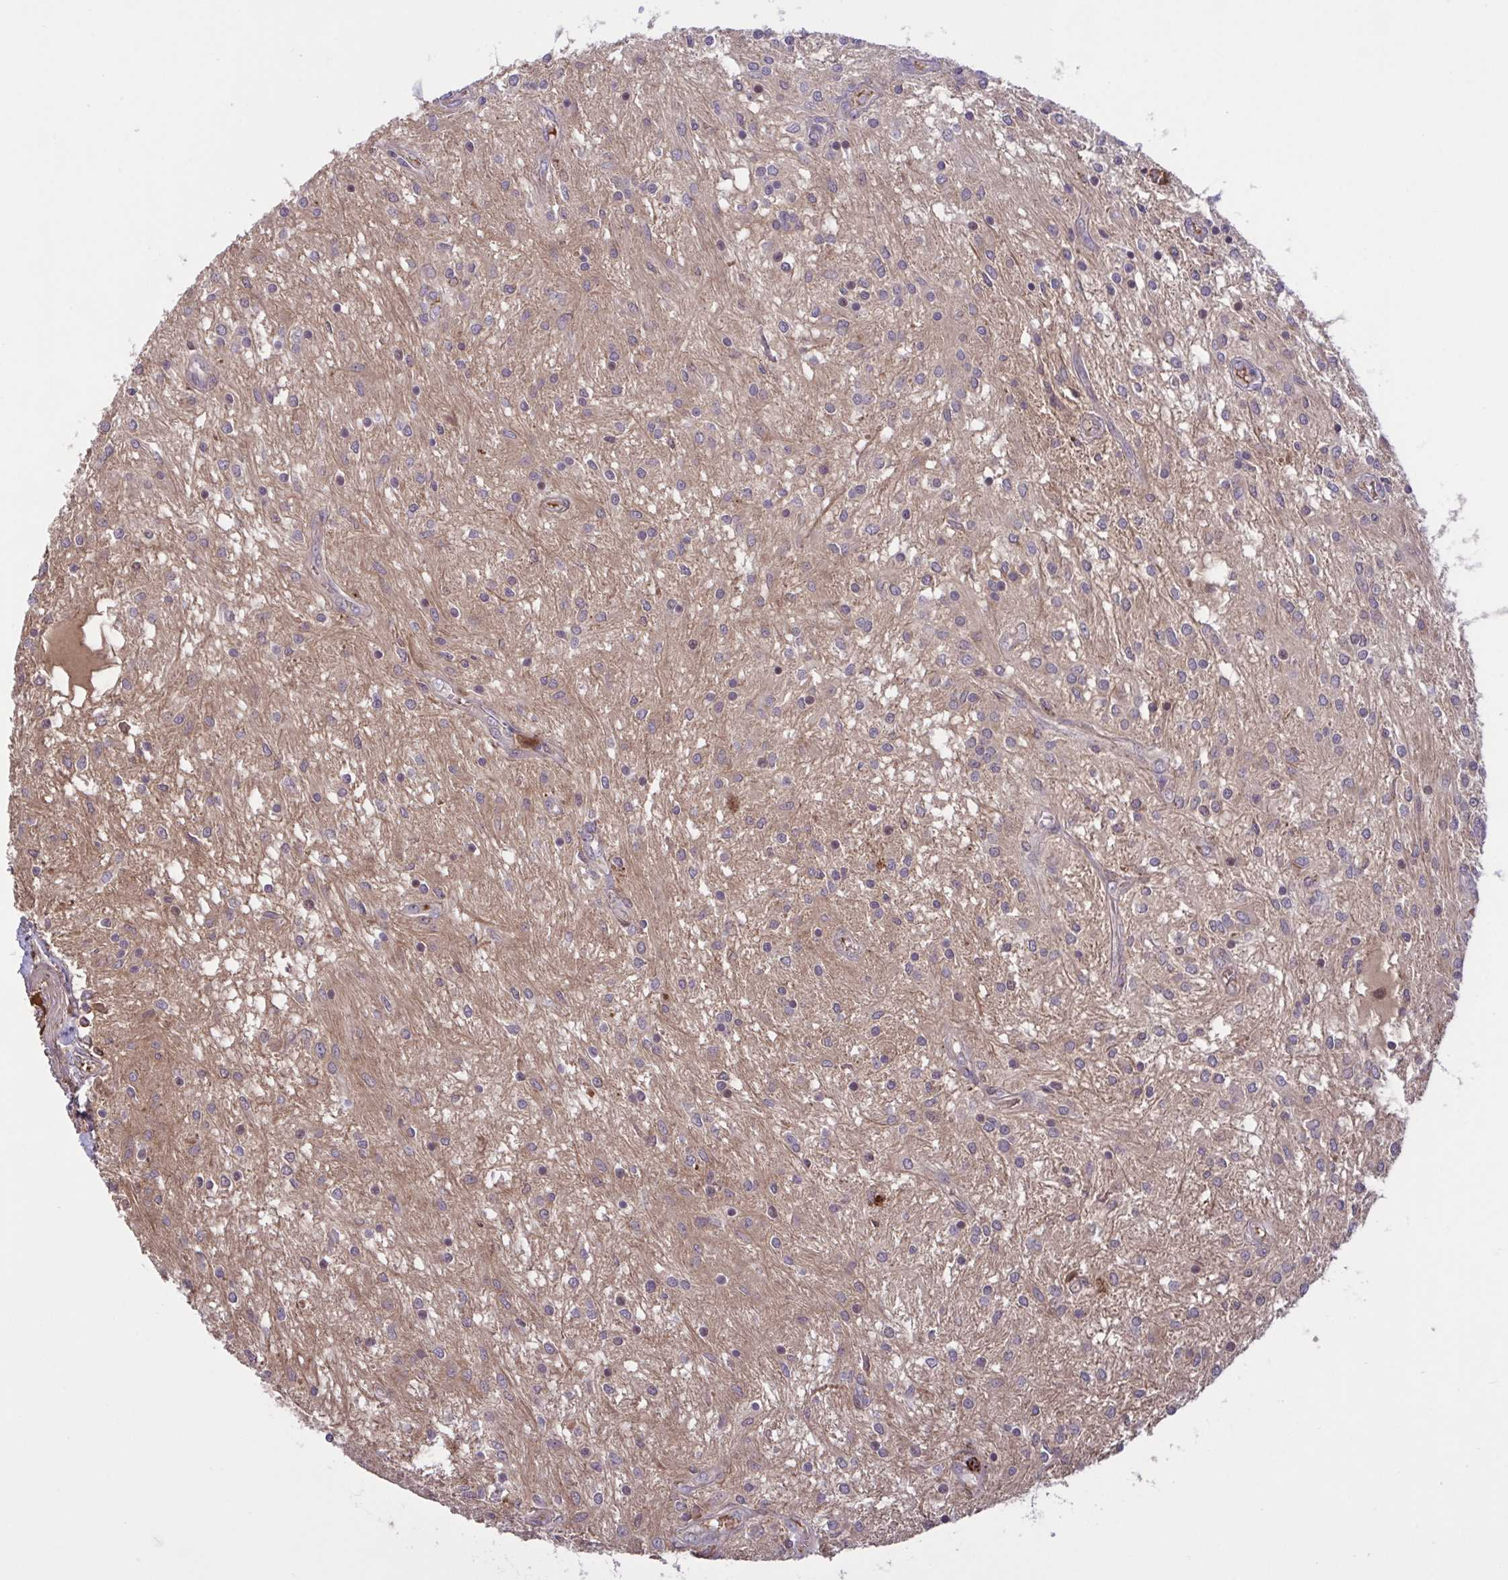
{"staining": {"intensity": "weak", "quantity": "25%-75%", "location": "cytoplasmic/membranous"}, "tissue": "glioma", "cell_type": "Tumor cells", "image_type": "cancer", "snomed": [{"axis": "morphology", "description": "Glioma, malignant, Low grade"}, {"axis": "topography", "description": "Cerebellum"}], "caption": "Immunohistochemistry (IHC) staining of malignant glioma (low-grade), which exhibits low levels of weak cytoplasmic/membranous staining in about 25%-75% of tumor cells indicating weak cytoplasmic/membranous protein expression. The staining was performed using DAB (3,3'-diaminobenzidine) (brown) for protein detection and nuclei were counterstained in hematoxylin (blue).", "gene": "IL1R1", "patient": {"sex": "female", "age": 14}}